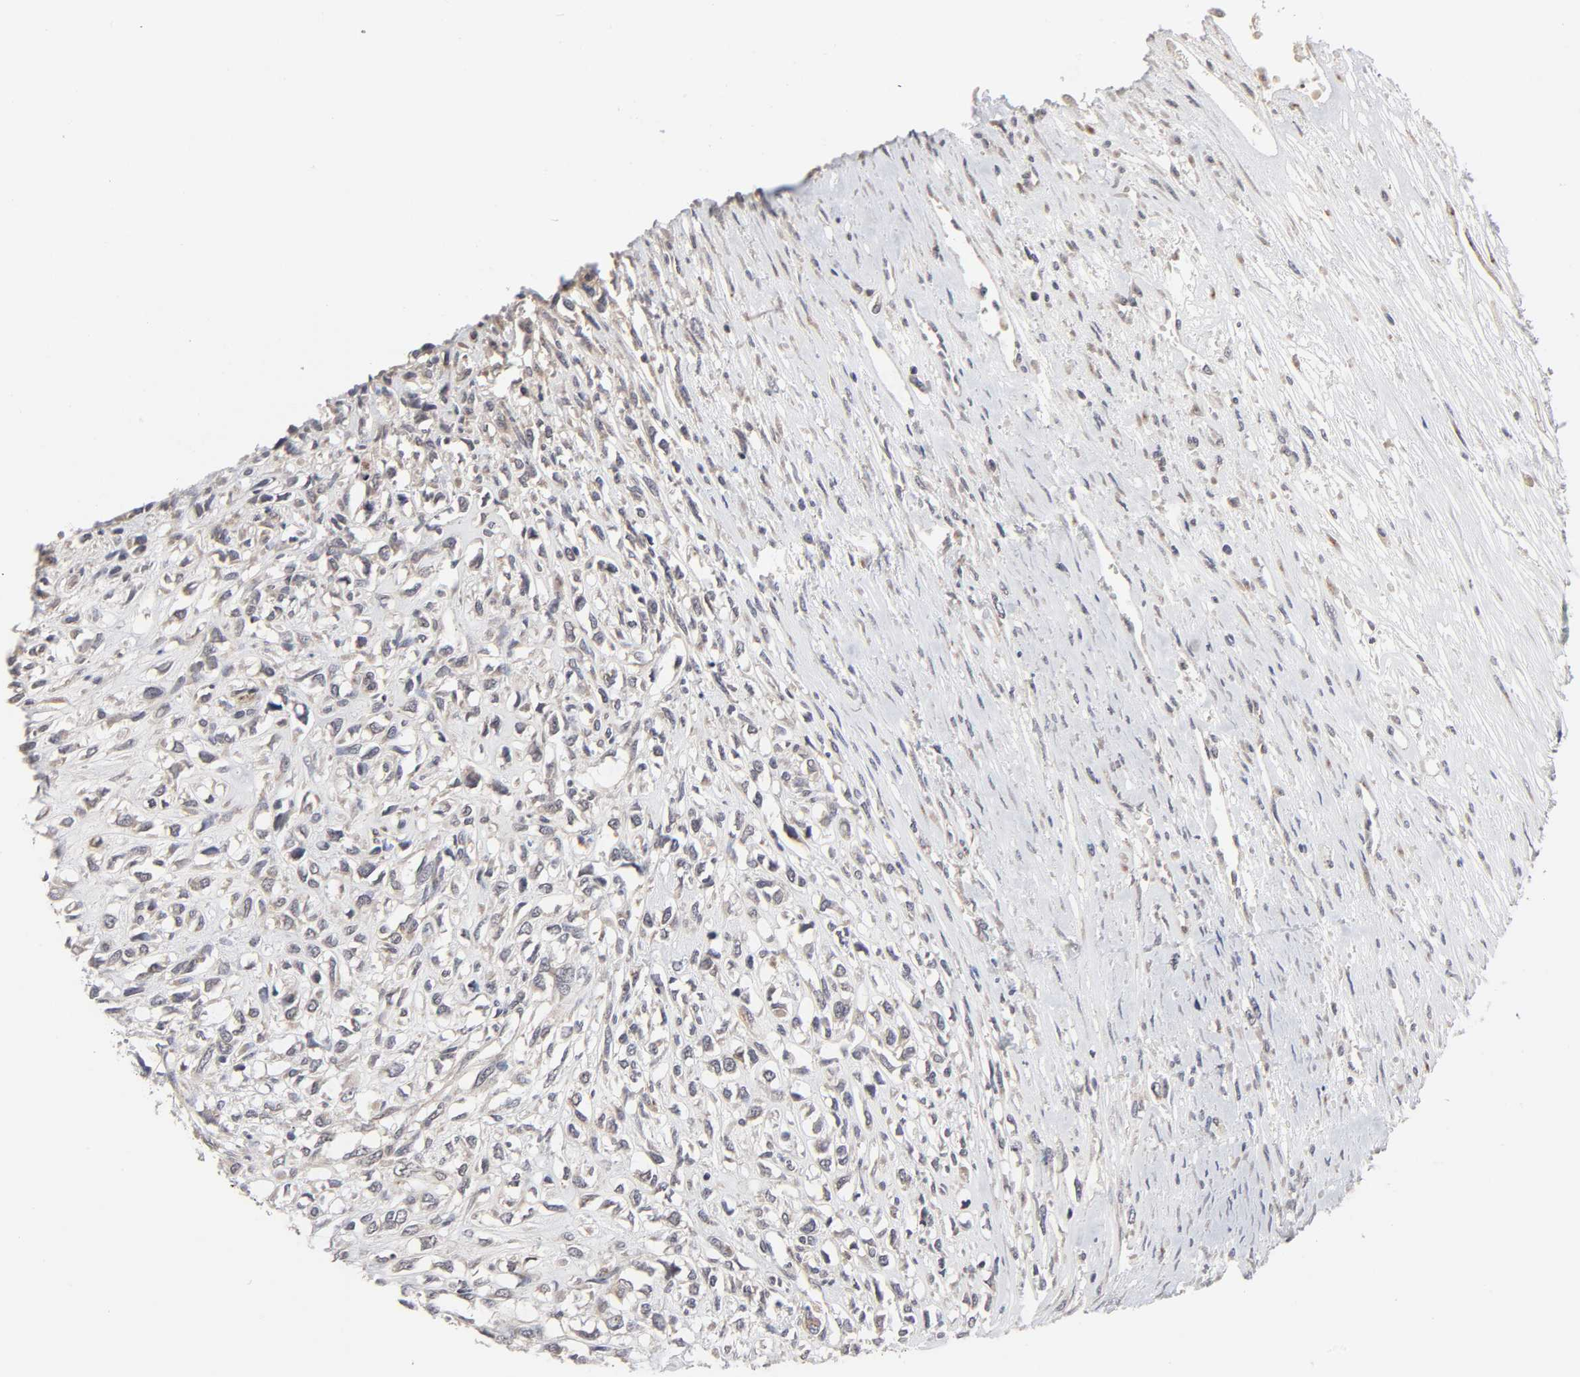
{"staining": {"intensity": "moderate", "quantity": "25%-75%", "location": "cytoplasmic/membranous"}, "tissue": "head and neck cancer", "cell_type": "Tumor cells", "image_type": "cancer", "snomed": [{"axis": "morphology", "description": "Necrosis, NOS"}, {"axis": "morphology", "description": "Neoplasm, malignant, NOS"}, {"axis": "topography", "description": "Salivary gland"}, {"axis": "topography", "description": "Head-Neck"}], "caption": "The immunohistochemical stain shows moderate cytoplasmic/membranous staining in tumor cells of head and neck cancer tissue.", "gene": "AUH", "patient": {"sex": "male", "age": 43}}